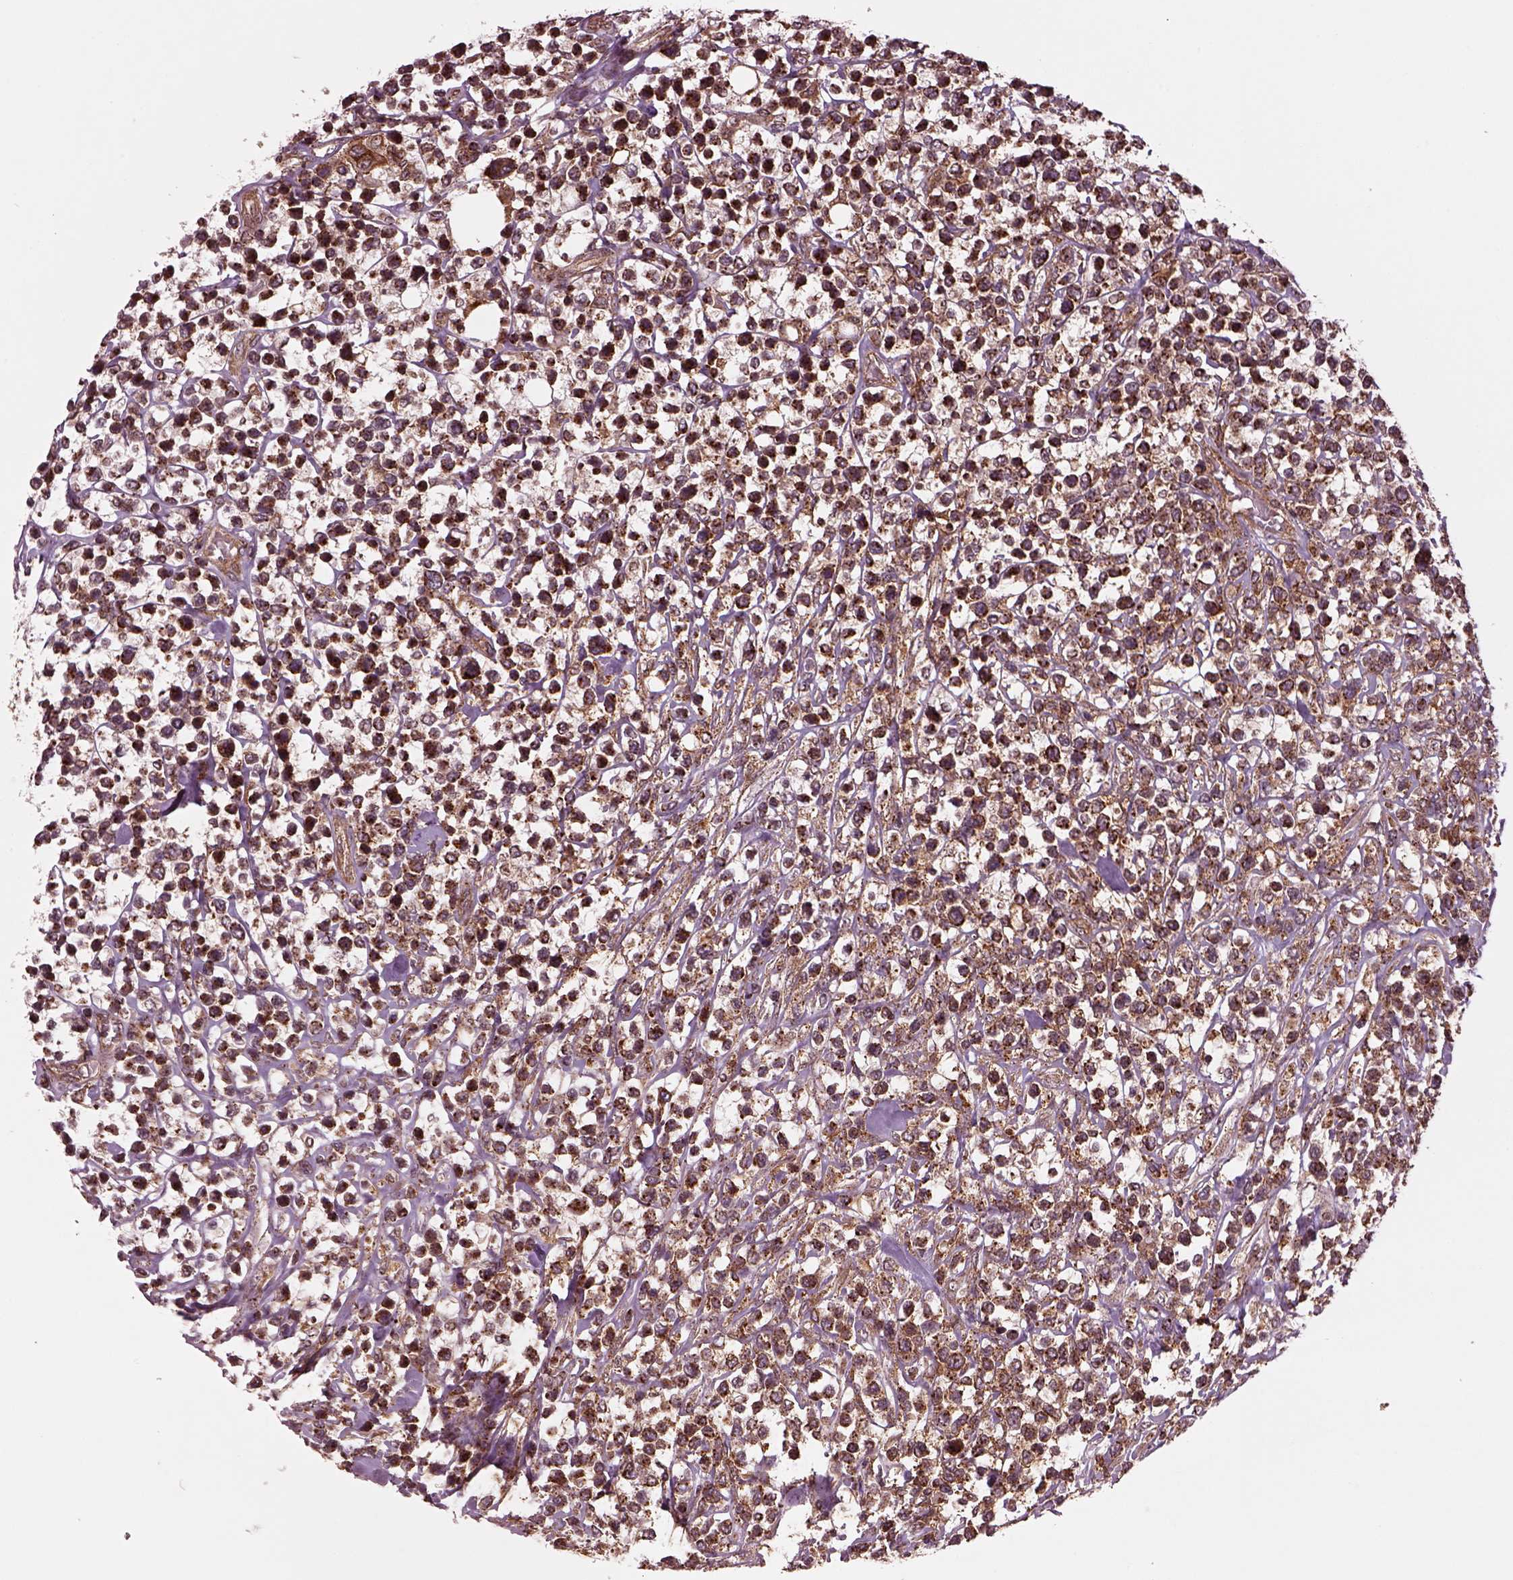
{"staining": {"intensity": "moderate", "quantity": ">75%", "location": "cytoplasmic/membranous"}, "tissue": "lymphoma", "cell_type": "Tumor cells", "image_type": "cancer", "snomed": [{"axis": "morphology", "description": "Malignant lymphoma, non-Hodgkin's type, High grade"}, {"axis": "topography", "description": "Soft tissue"}], "caption": "Immunohistochemistry of human high-grade malignant lymphoma, non-Hodgkin's type displays medium levels of moderate cytoplasmic/membranous positivity in about >75% of tumor cells.", "gene": "WASHC2A", "patient": {"sex": "female", "age": 56}}